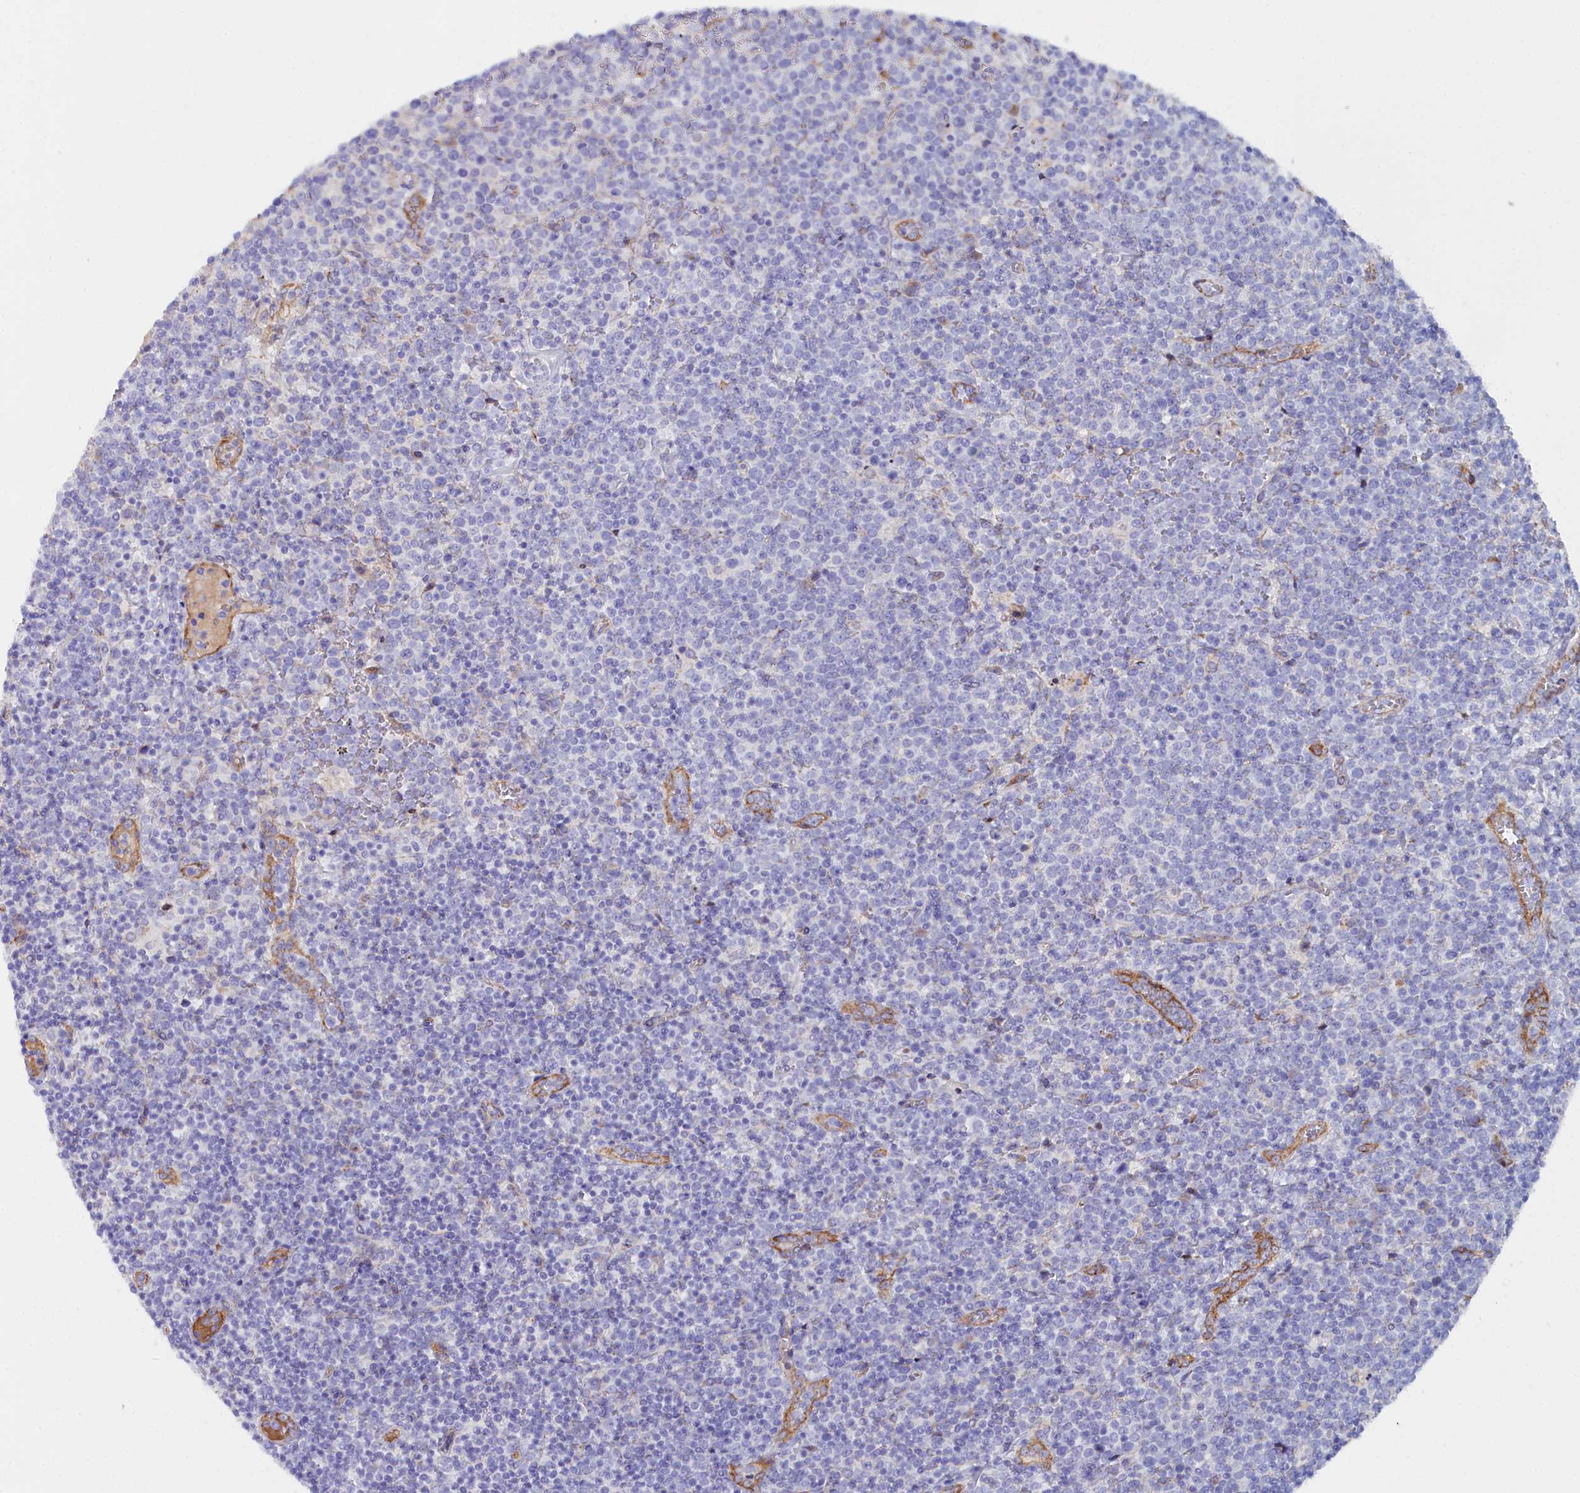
{"staining": {"intensity": "negative", "quantity": "none", "location": "none"}, "tissue": "lymphoma", "cell_type": "Tumor cells", "image_type": "cancer", "snomed": [{"axis": "morphology", "description": "Malignant lymphoma, non-Hodgkin's type, High grade"}, {"axis": "topography", "description": "Lymph node"}], "caption": "This is a micrograph of immunohistochemistry (IHC) staining of lymphoma, which shows no positivity in tumor cells.", "gene": "SLC49A3", "patient": {"sex": "male", "age": 61}}